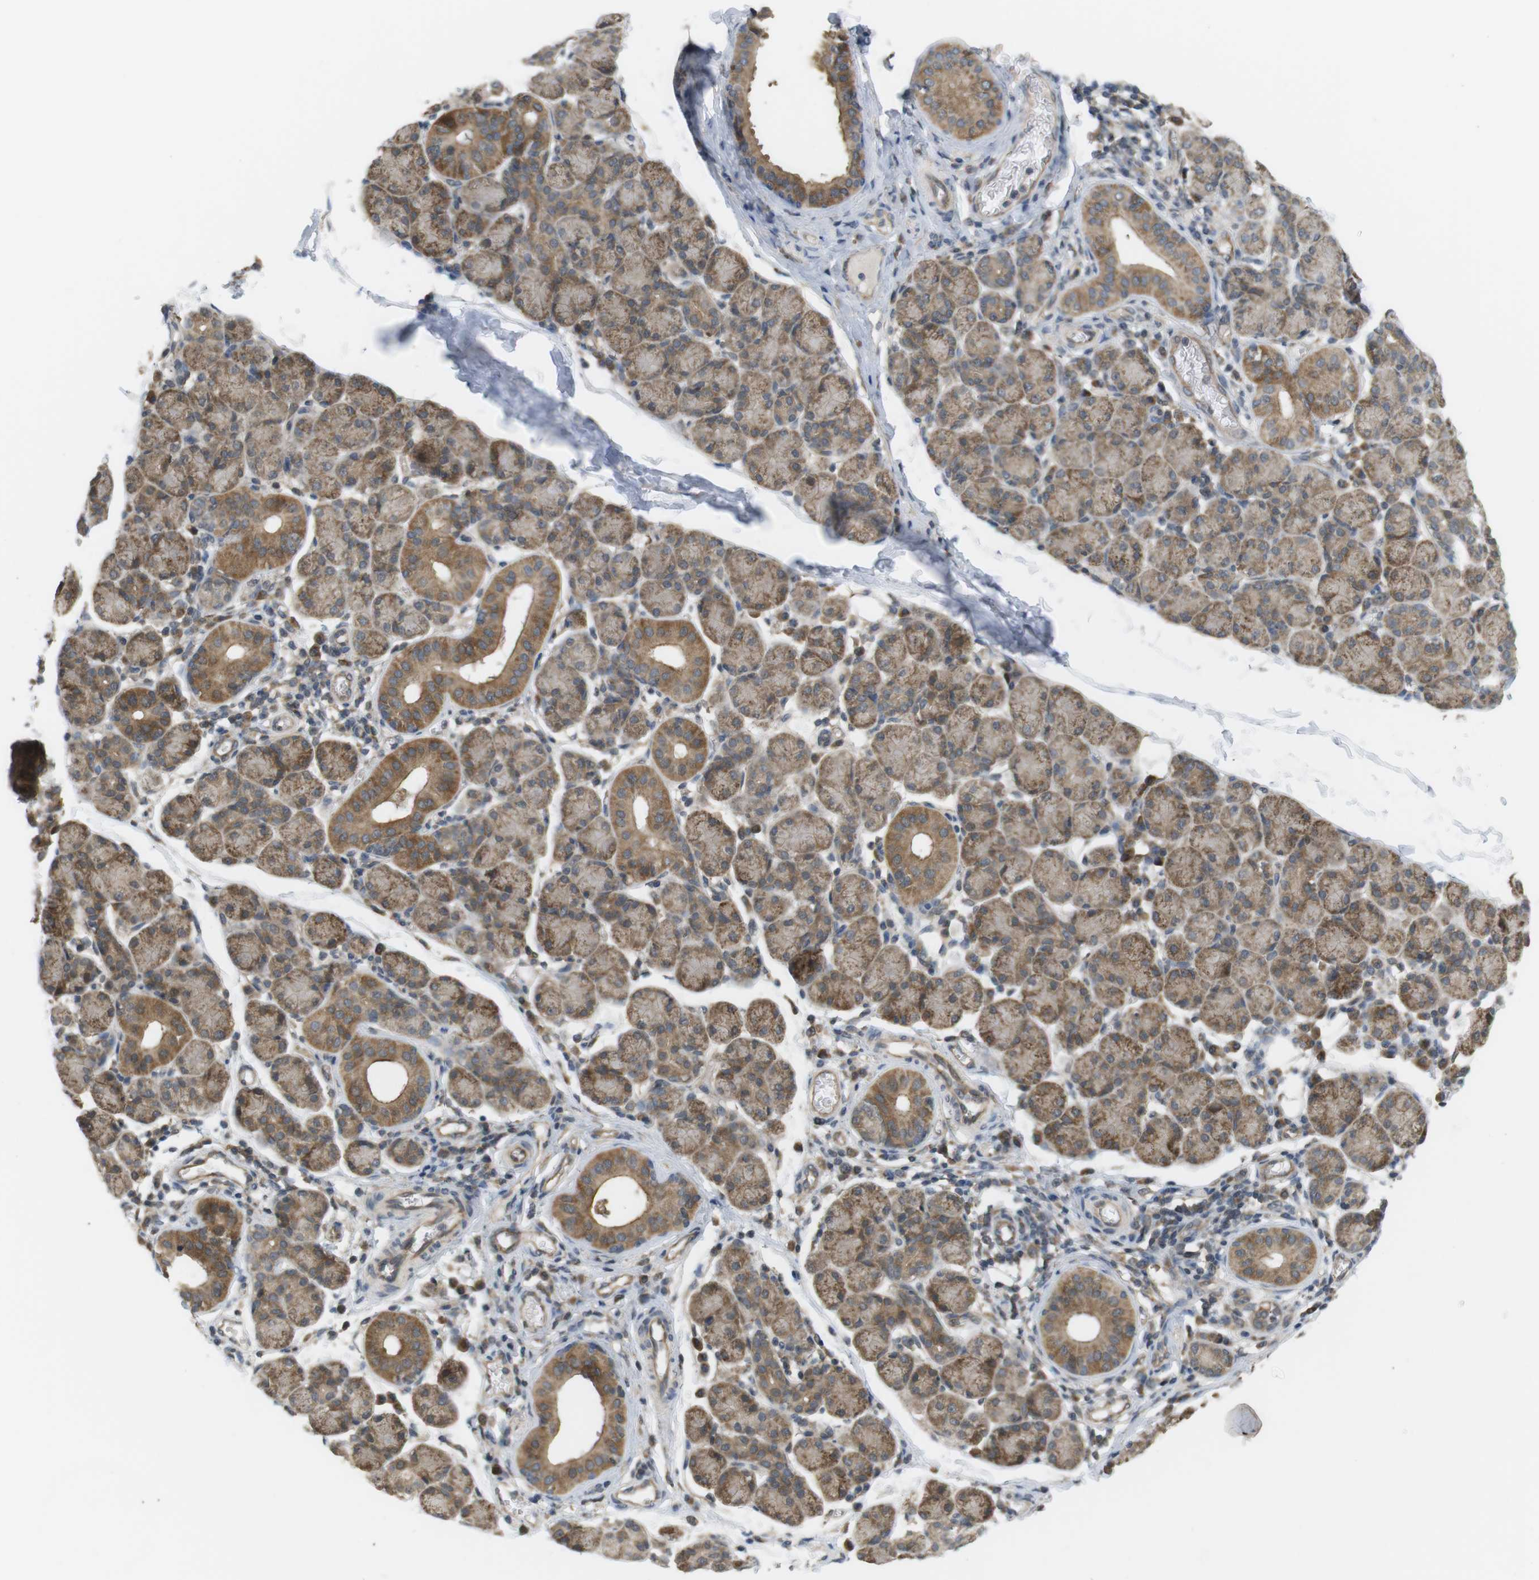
{"staining": {"intensity": "moderate", "quantity": ">75%", "location": "cytoplasmic/membranous"}, "tissue": "salivary gland", "cell_type": "Glandular cells", "image_type": "normal", "snomed": [{"axis": "morphology", "description": "Normal tissue, NOS"}, {"axis": "morphology", "description": "Inflammation, NOS"}, {"axis": "topography", "description": "Lymph node"}, {"axis": "topography", "description": "Salivary gland"}], "caption": "Salivary gland stained with DAB (3,3'-diaminobenzidine) immunohistochemistry (IHC) exhibits medium levels of moderate cytoplasmic/membranous positivity in approximately >75% of glandular cells. Nuclei are stained in blue.", "gene": "RNF130", "patient": {"sex": "male", "age": 3}}